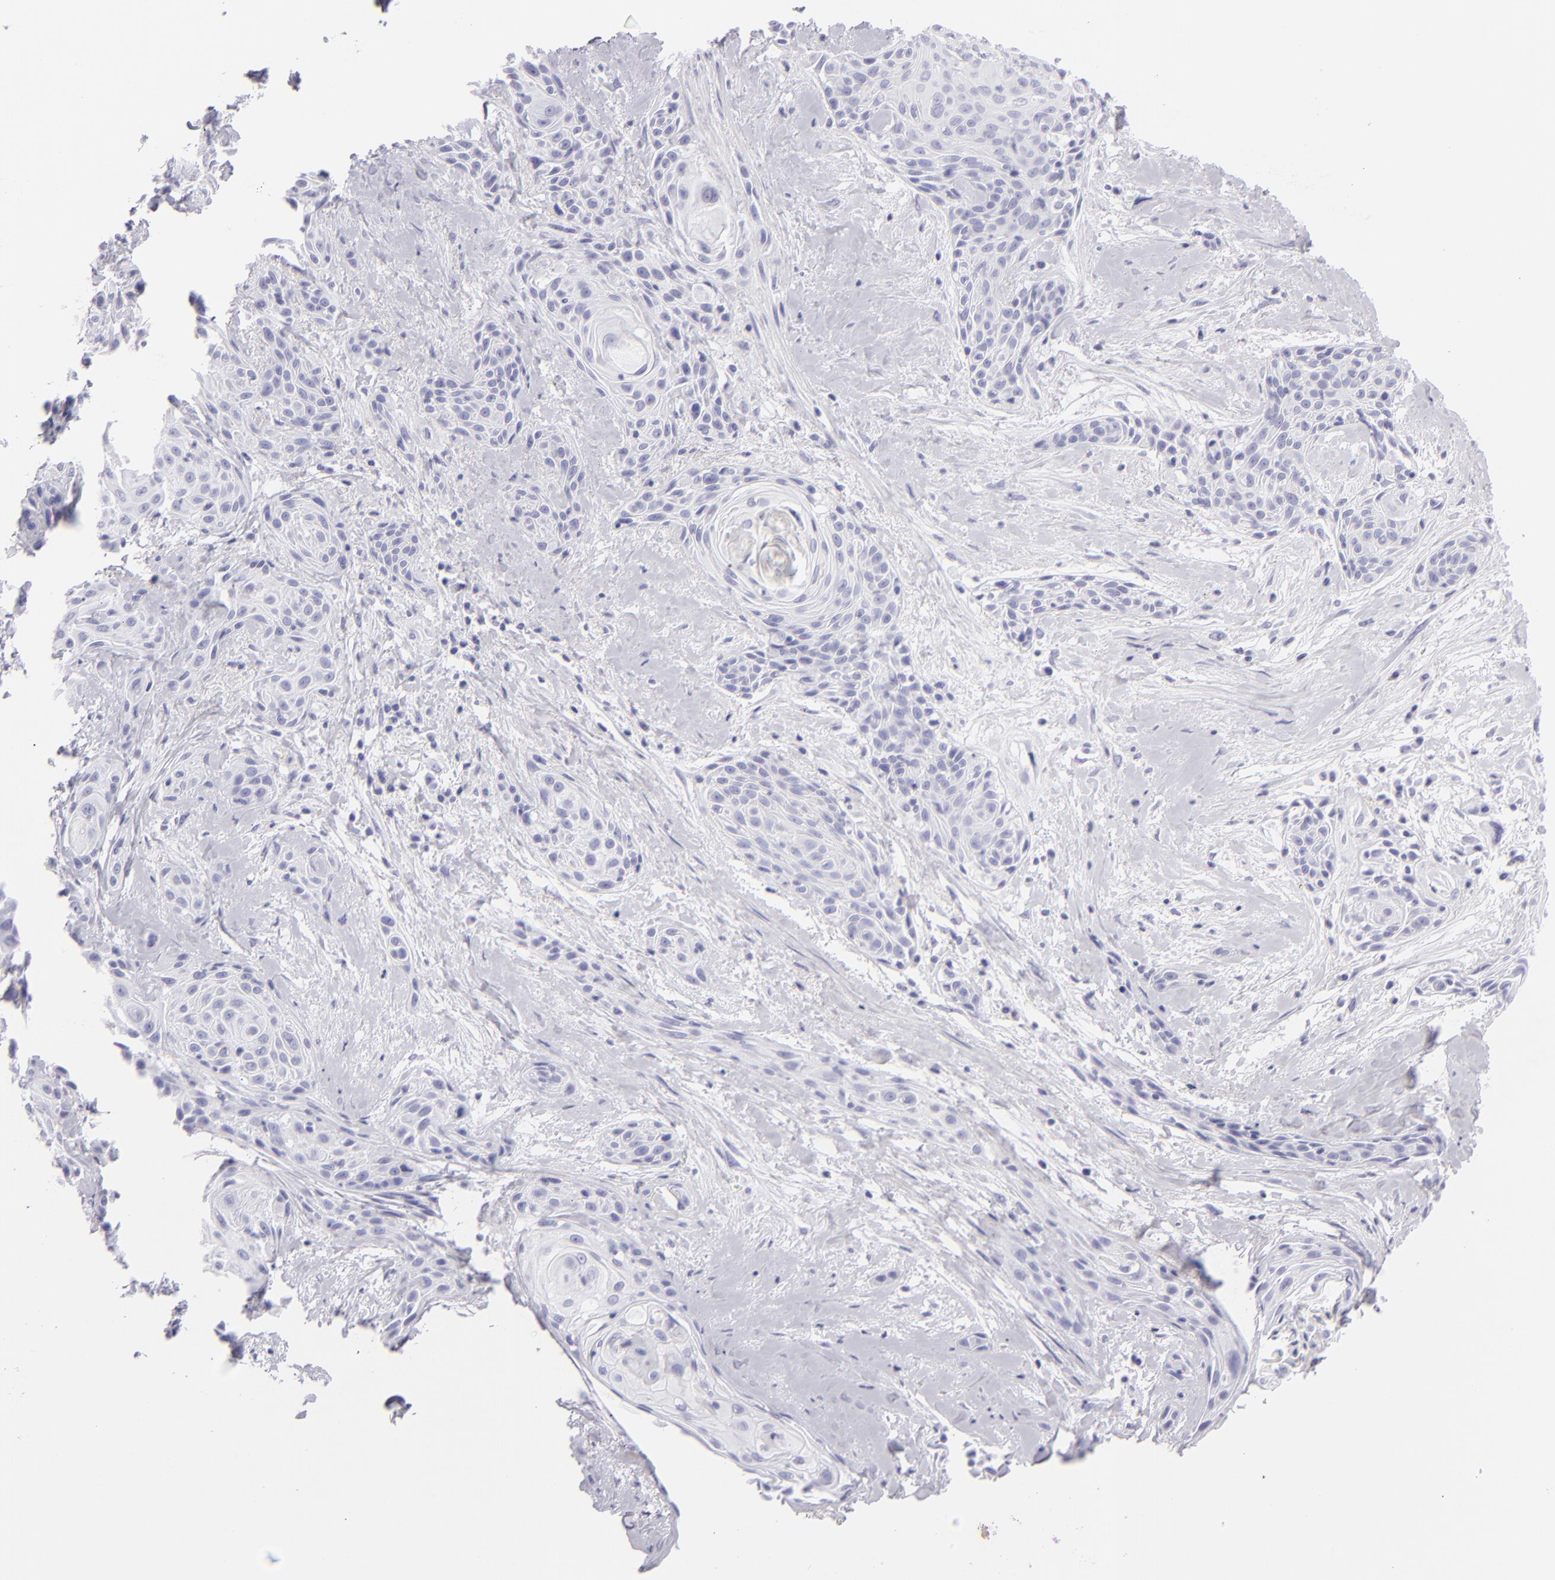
{"staining": {"intensity": "negative", "quantity": "none", "location": "none"}, "tissue": "skin cancer", "cell_type": "Tumor cells", "image_type": "cancer", "snomed": [{"axis": "morphology", "description": "Squamous cell carcinoma, NOS"}, {"axis": "topography", "description": "Skin"}, {"axis": "topography", "description": "Anal"}], "caption": "Immunohistochemistry image of skin squamous cell carcinoma stained for a protein (brown), which exhibits no positivity in tumor cells.", "gene": "PVALB", "patient": {"sex": "male", "age": 64}}